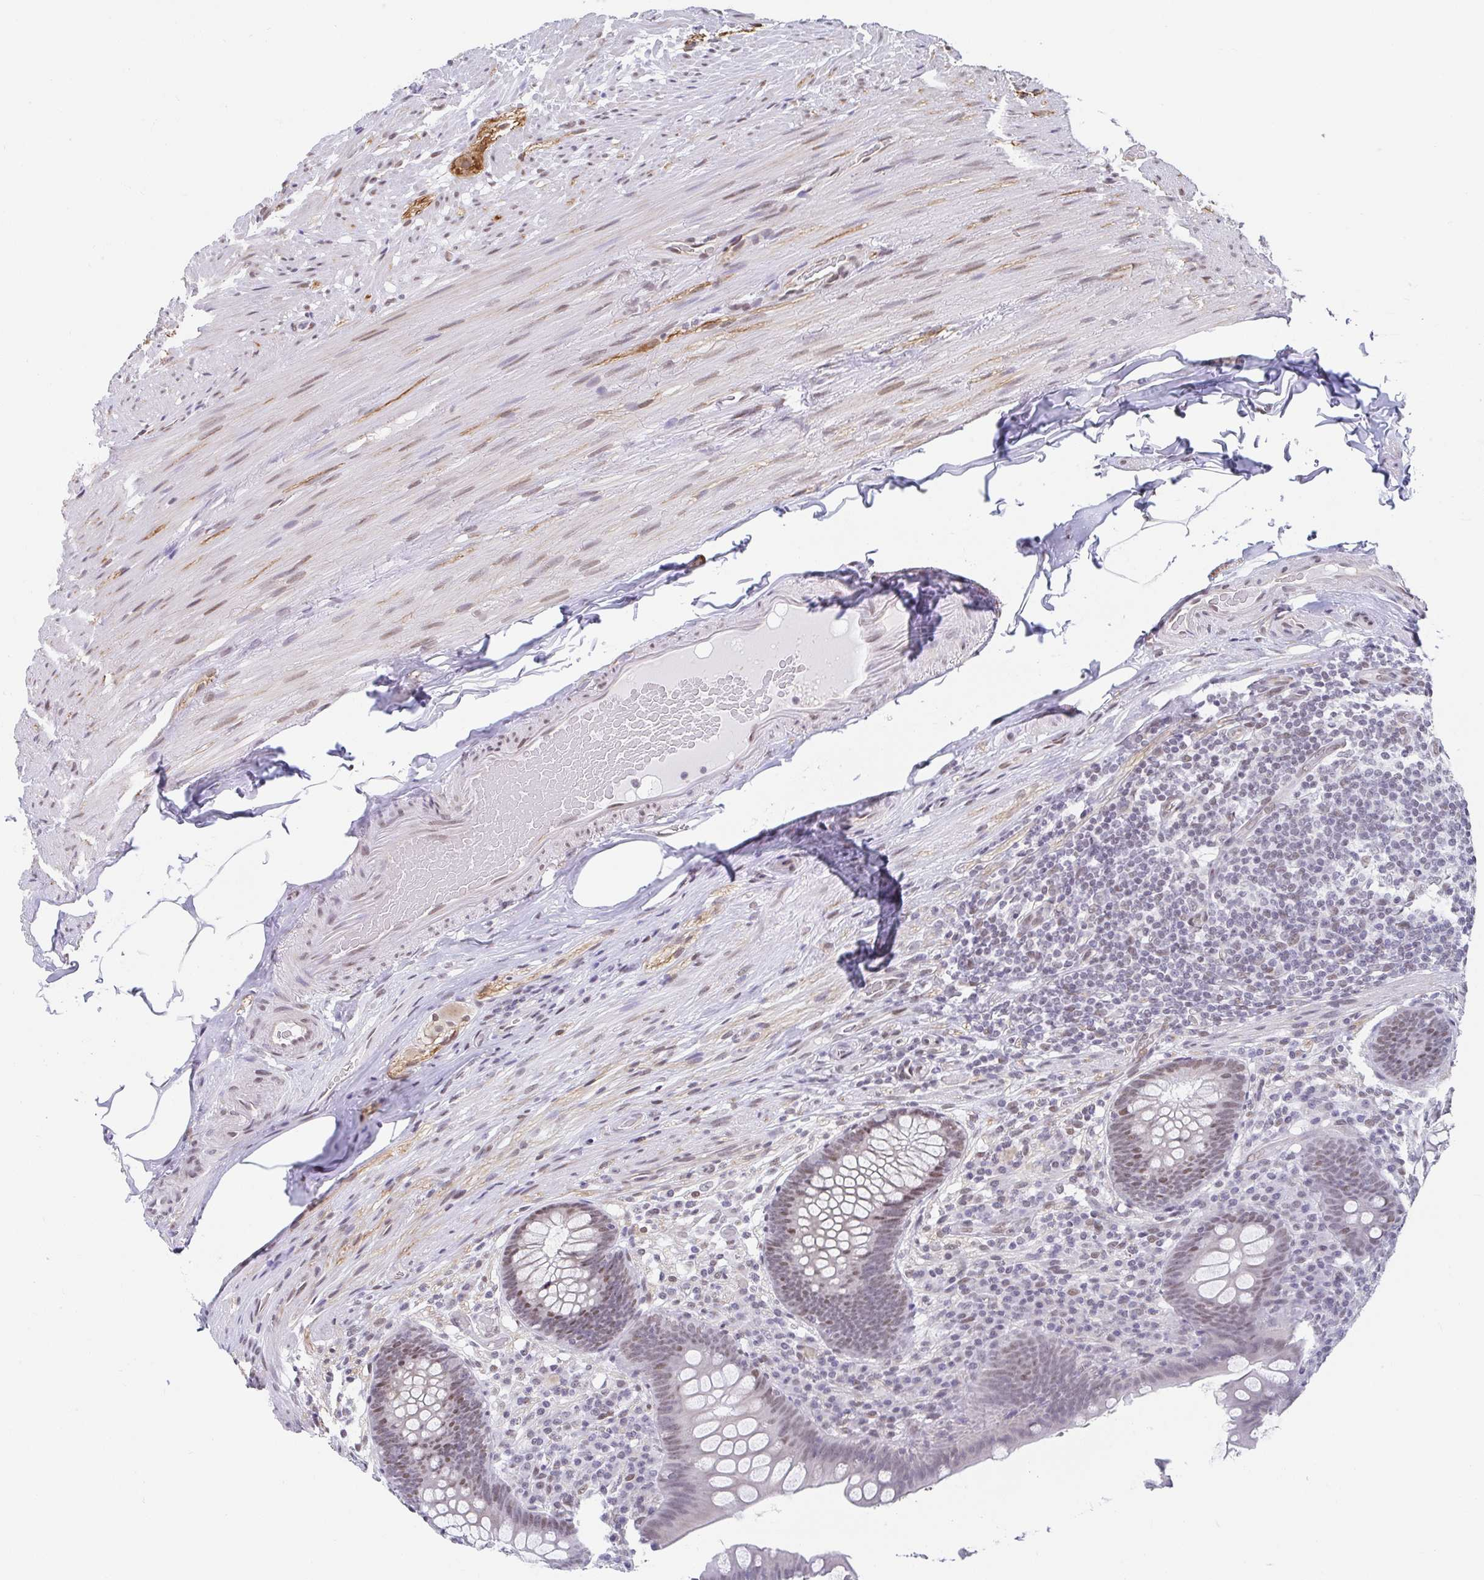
{"staining": {"intensity": "moderate", "quantity": "25%-75%", "location": "nuclear"}, "tissue": "appendix", "cell_type": "Glandular cells", "image_type": "normal", "snomed": [{"axis": "morphology", "description": "Normal tissue, NOS"}, {"axis": "topography", "description": "Appendix"}], "caption": "This photomicrograph reveals immunohistochemistry (IHC) staining of benign human appendix, with medium moderate nuclear positivity in approximately 25%-75% of glandular cells.", "gene": "SLC7A10", "patient": {"sex": "male", "age": 71}}